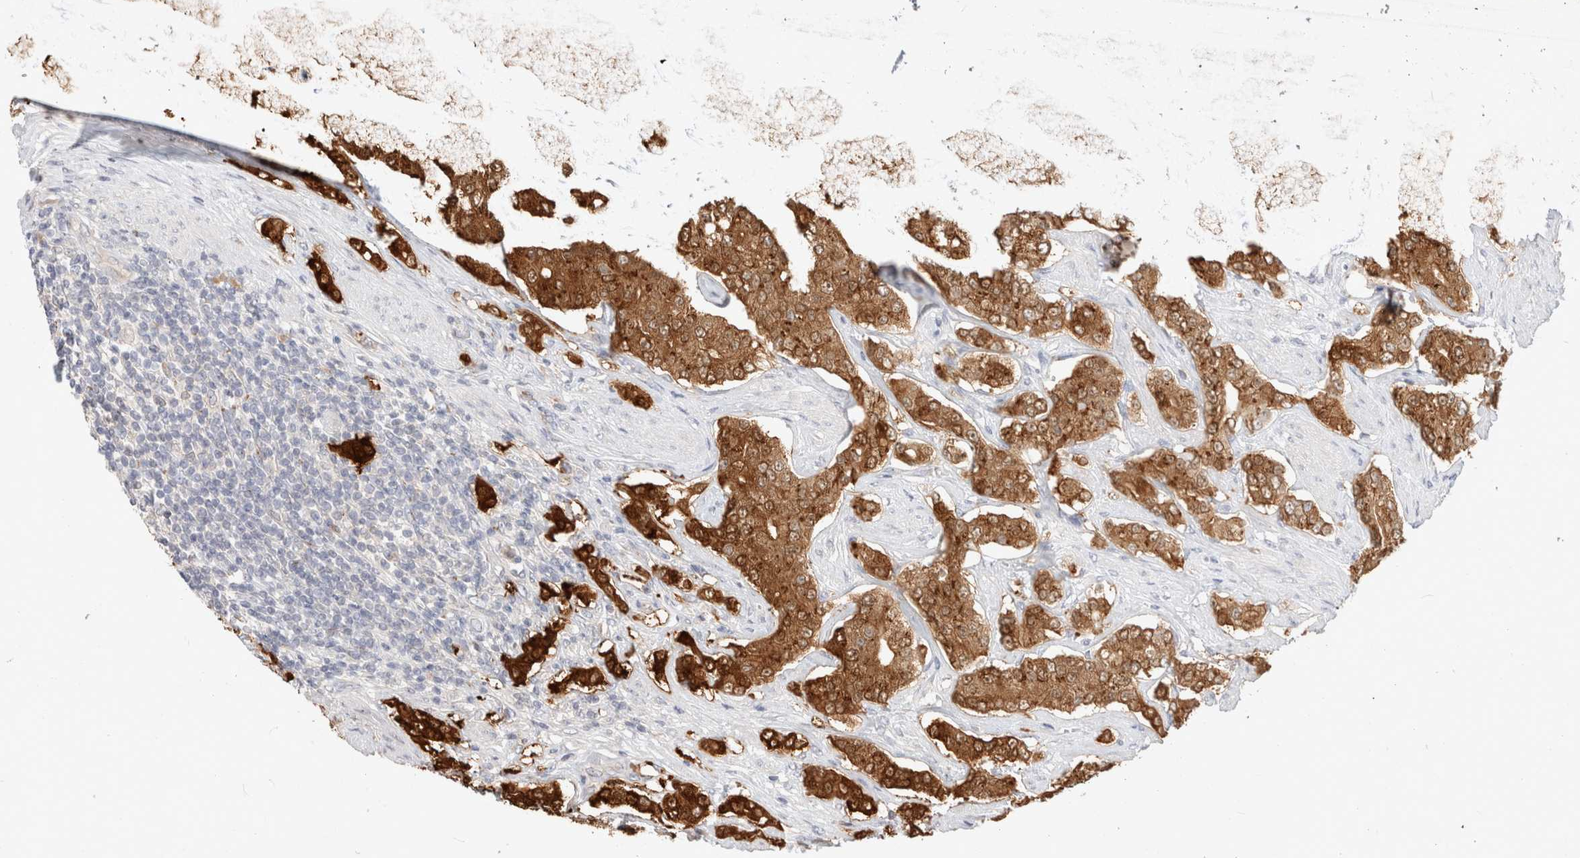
{"staining": {"intensity": "moderate", "quantity": ">75%", "location": "cytoplasmic/membranous"}, "tissue": "prostate cancer", "cell_type": "Tumor cells", "image_type": "cancer", "snomed": [{"axis": "morphology", "description": "Adenocarcinoma, High grade"}, {"axis": "topography", "description": "Prostate"}], "caption": "Prostate adenocarcinoma (high-grade) tissue displays moderate cytoplasmic/membranous staining in approximately >75% of tumor cells, visualized by immunohistochemistry.", "gene": "EFCAB13", "patient": {"sex": "male", "age": 71}}